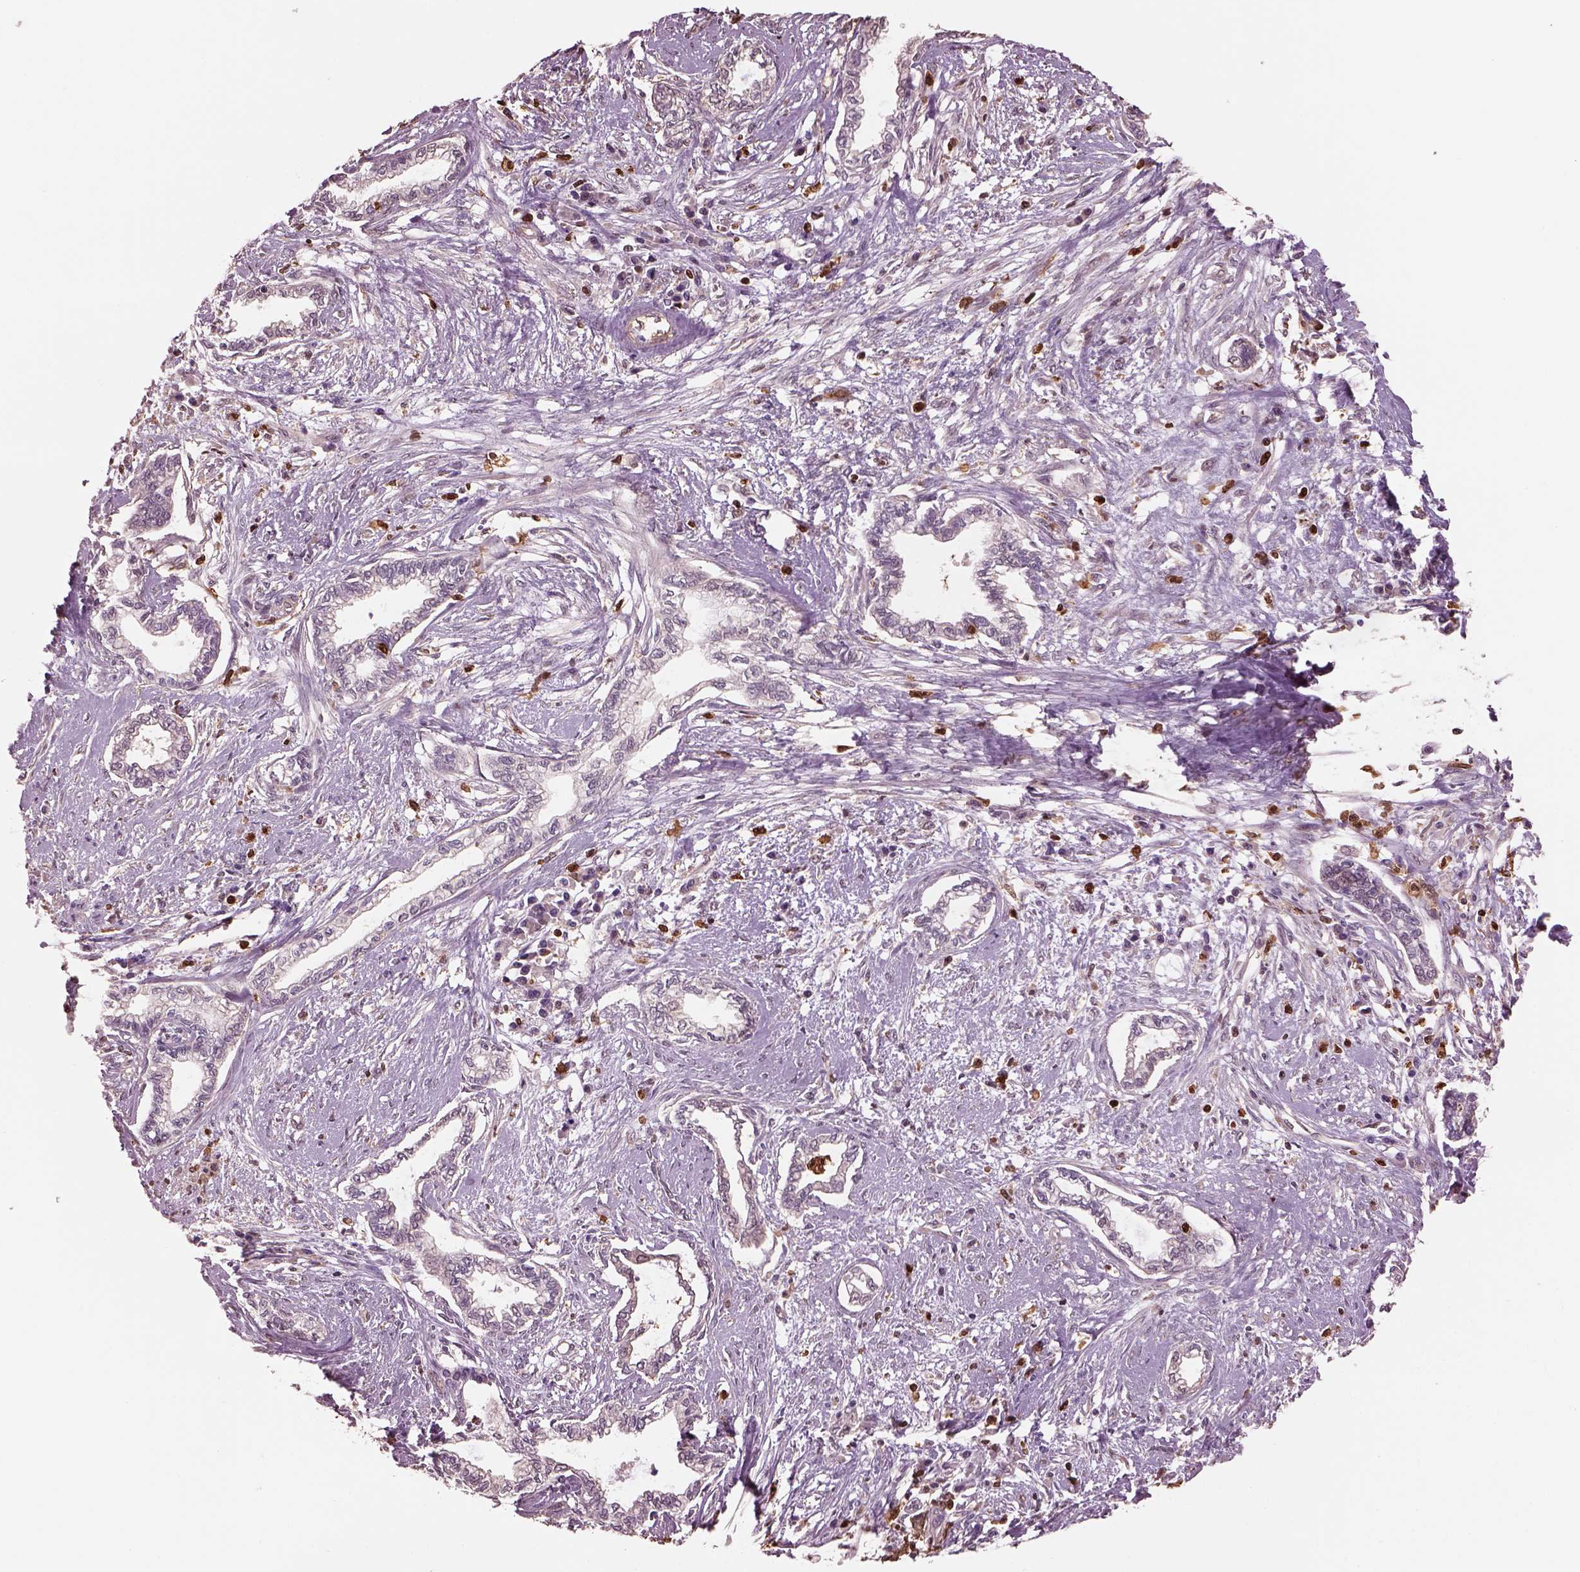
{"staining": {"intensity": "weak", "quantity": "<25%", "location": "cytoplasmic/membranous"}, "tissue": "cervical cancer", "cell_type": "Tumor cells", "image_type": "cancer", "snomed": [{"axis": "morphology", "description": "Adenocarcinoma, NOS"}, {"axis": "topography", "description": "Cervix"}], "caption": "IHC photomicrograph of neoplastic tissue: human cervical cancer stained with DAB (3,3'-diaminobenzidine) demonstrates no significant protein expression in tumor cells.", "gene": "IL31RA", "patient": {"sex": "female", "age": 62}}